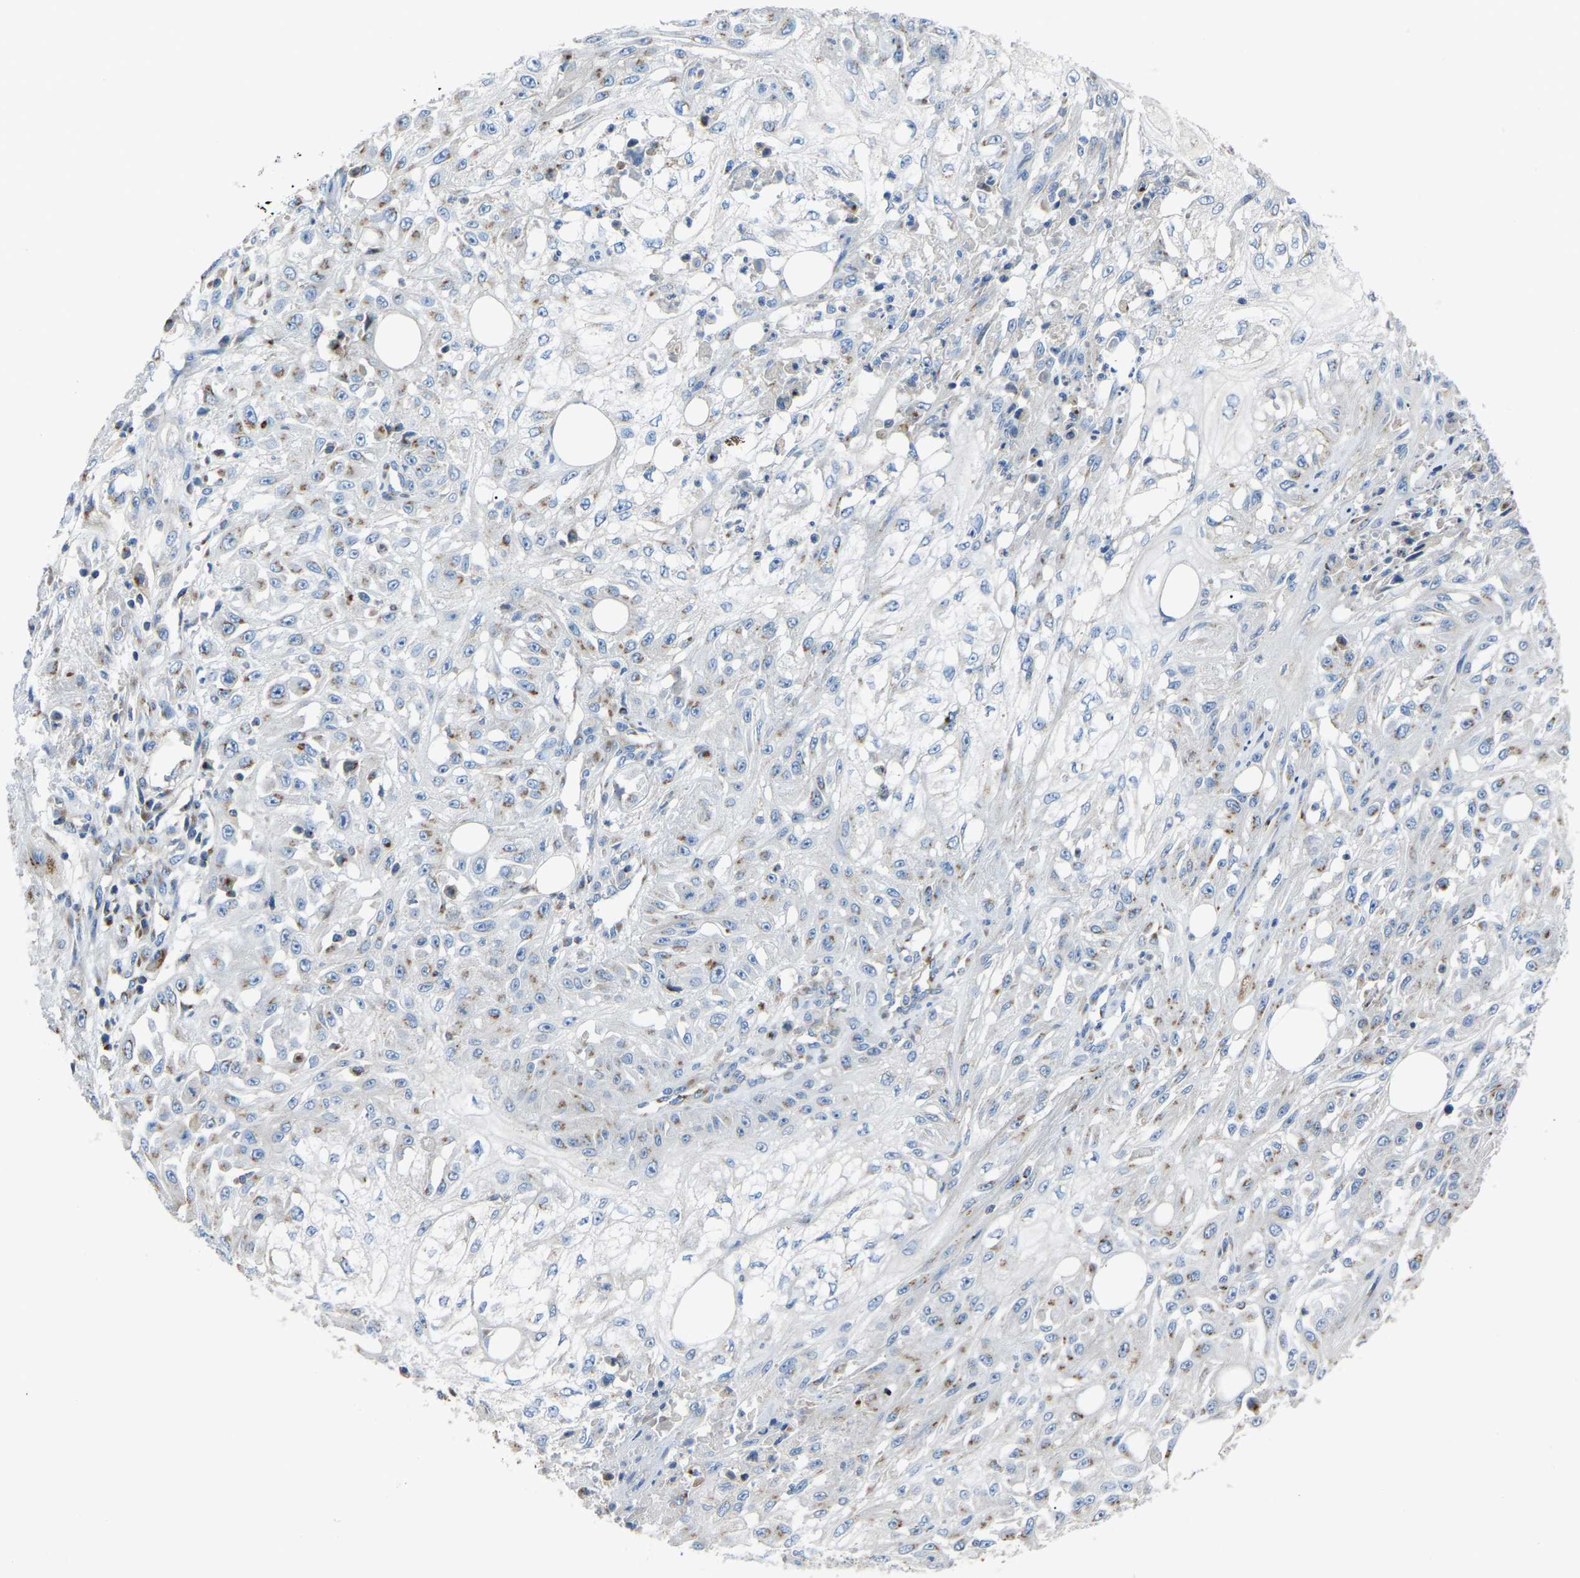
{"staining": {"intensity": "weak", "quantity": ">75%", "location": "cytoplasmic/membranous"}, "tissue": "skin cancer", "cell_type": "Tumor cells", "image_type": "cancer", "snomed": [{"axis": "morphology", "description": "Squamous cell carcinoma, NOS"}, {"axis": "morphology", "description": "Squamous cell carcinoma, metastatic, NOS"}, {"axis": "topography", "description": "Skin"}, {"axis": "topography", "description": "Lymph node"}], "caption": "Protein staining of skin cancer tissue reveals weak cytoplasmic/membranous staining in about >75% of tumor cells.", "gene": "CANT1", "patient": {"sex": "male", "age": 75}}